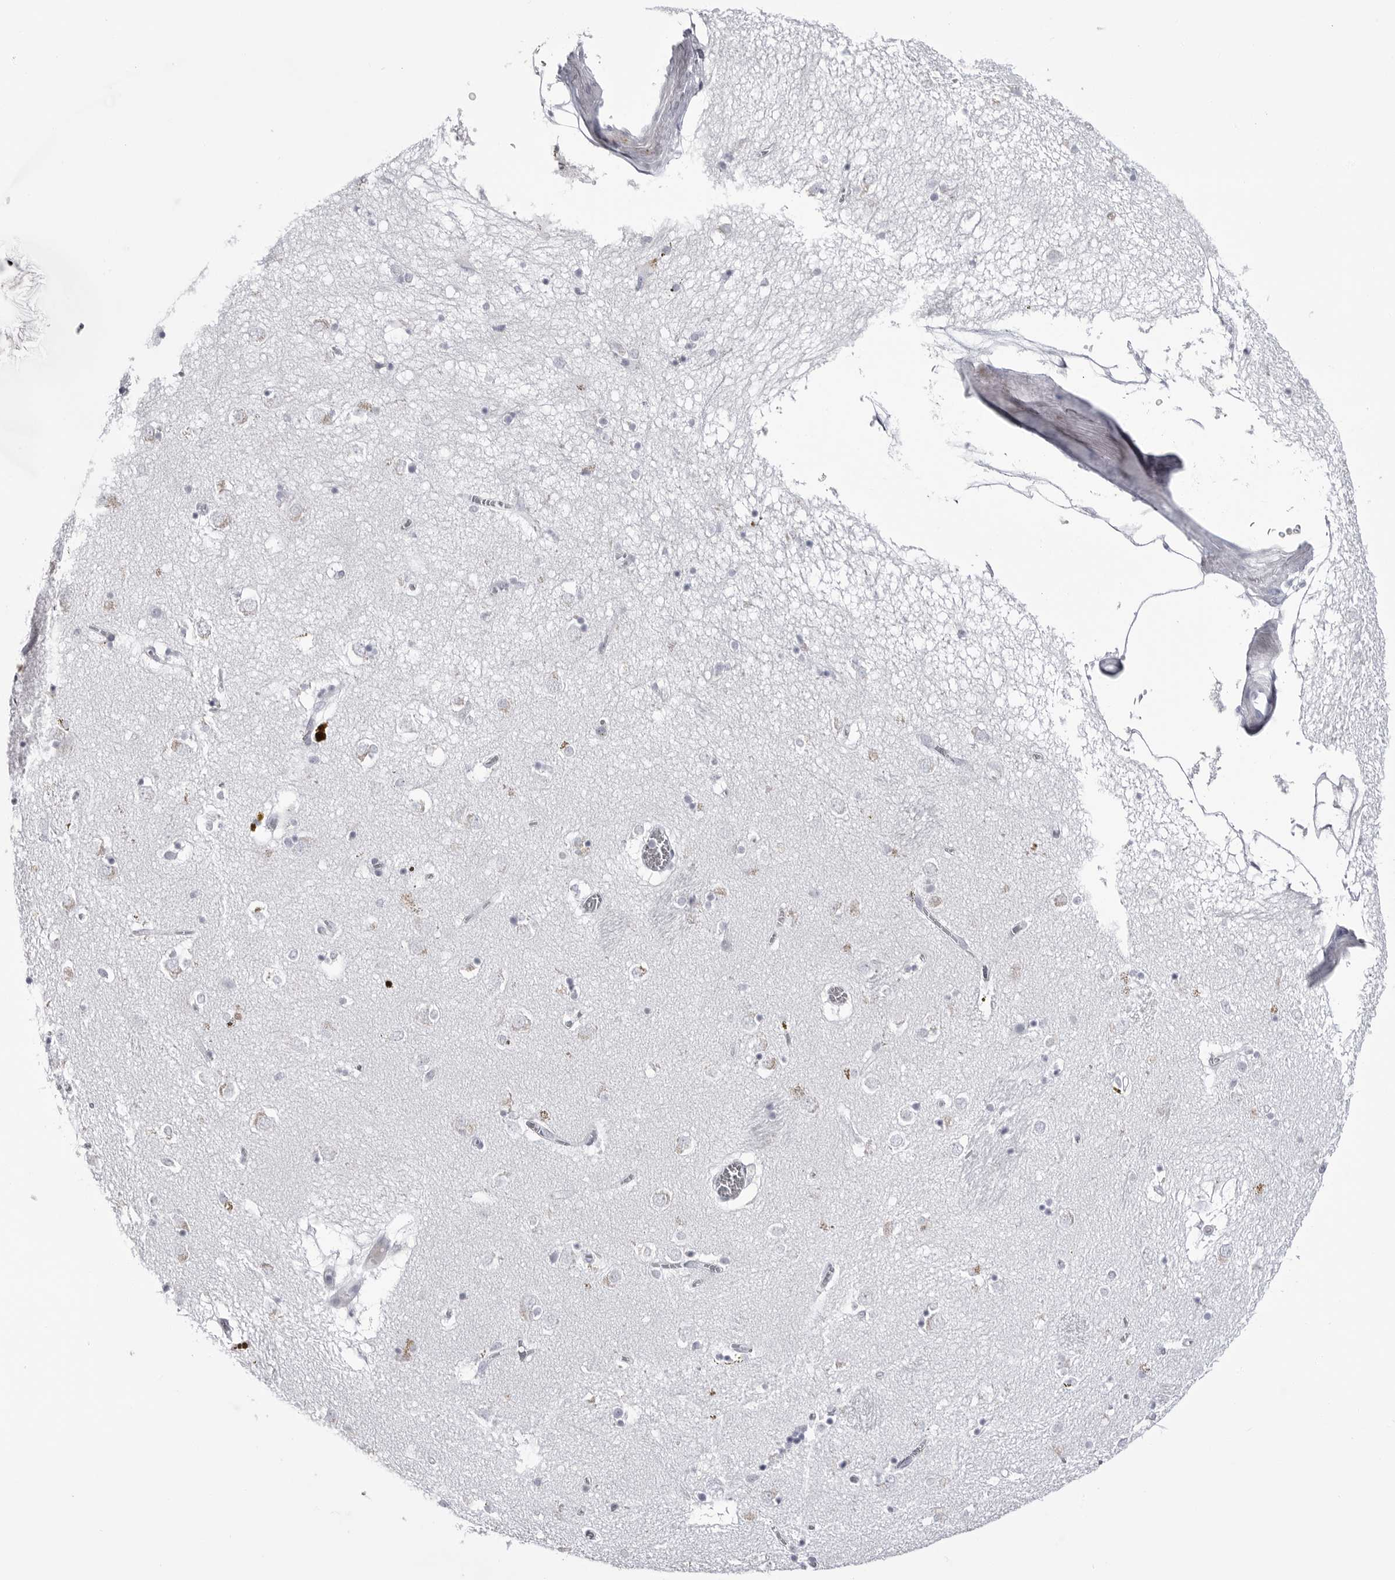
{"staining": {"intensity": "negative", "quantity": "none", "location": "none"}, "tissue": "caudate", "cell_type": "Glial cells", "image_type": "normal", "snomed": [{"axis": "morphology", "description": "Normal tissue, NOS"}, {"axis": "topography", "description": "Lateral ventricle wall"}], "caption": "Glial cells show no significant protein positivity in benign caudate. (IHC, brightfield microscopy, high magnification).", "gene": "COL26A1", "patient": {"sex": "male", "age": 70}}